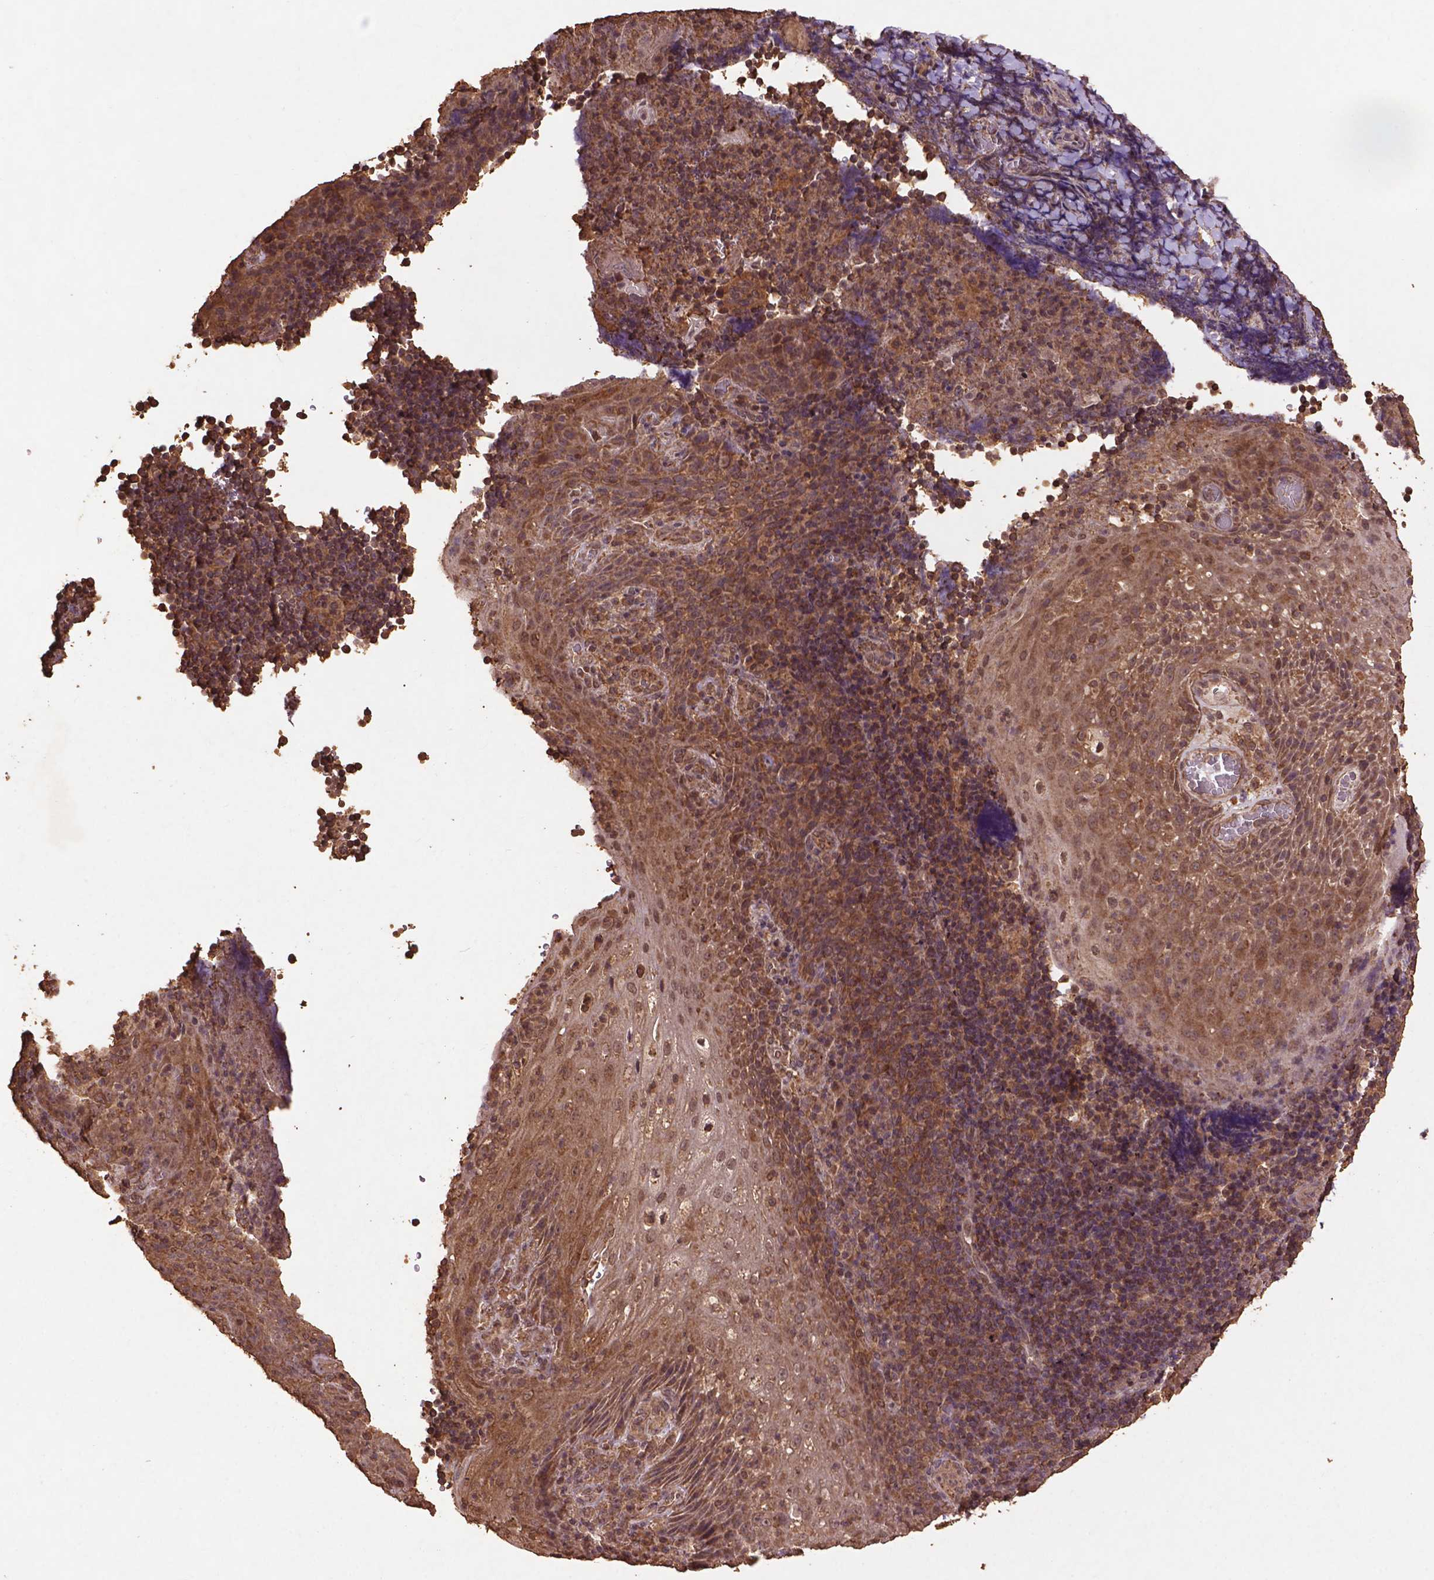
{"staining": {"intensity": "moderate", "quantity": ">75%", "location": "cytoplasmic/membranous"}, "tissue": "tonsil", "cell_type": "Germinal center cells", "image_type": "normal", "snomed": [{"axis": "morphology", "description": "Normal tissue, NOS"}, {"axis": "topography", "description": "Tonsil"}], "caption": "Protein expression analysis of benign tonsil demonstrates moderate cytoplasmic/membranous expression in about >75% of germinal center cells.", "gene": "BABAM1", "patient": {"sex": "male", "age": 17}}